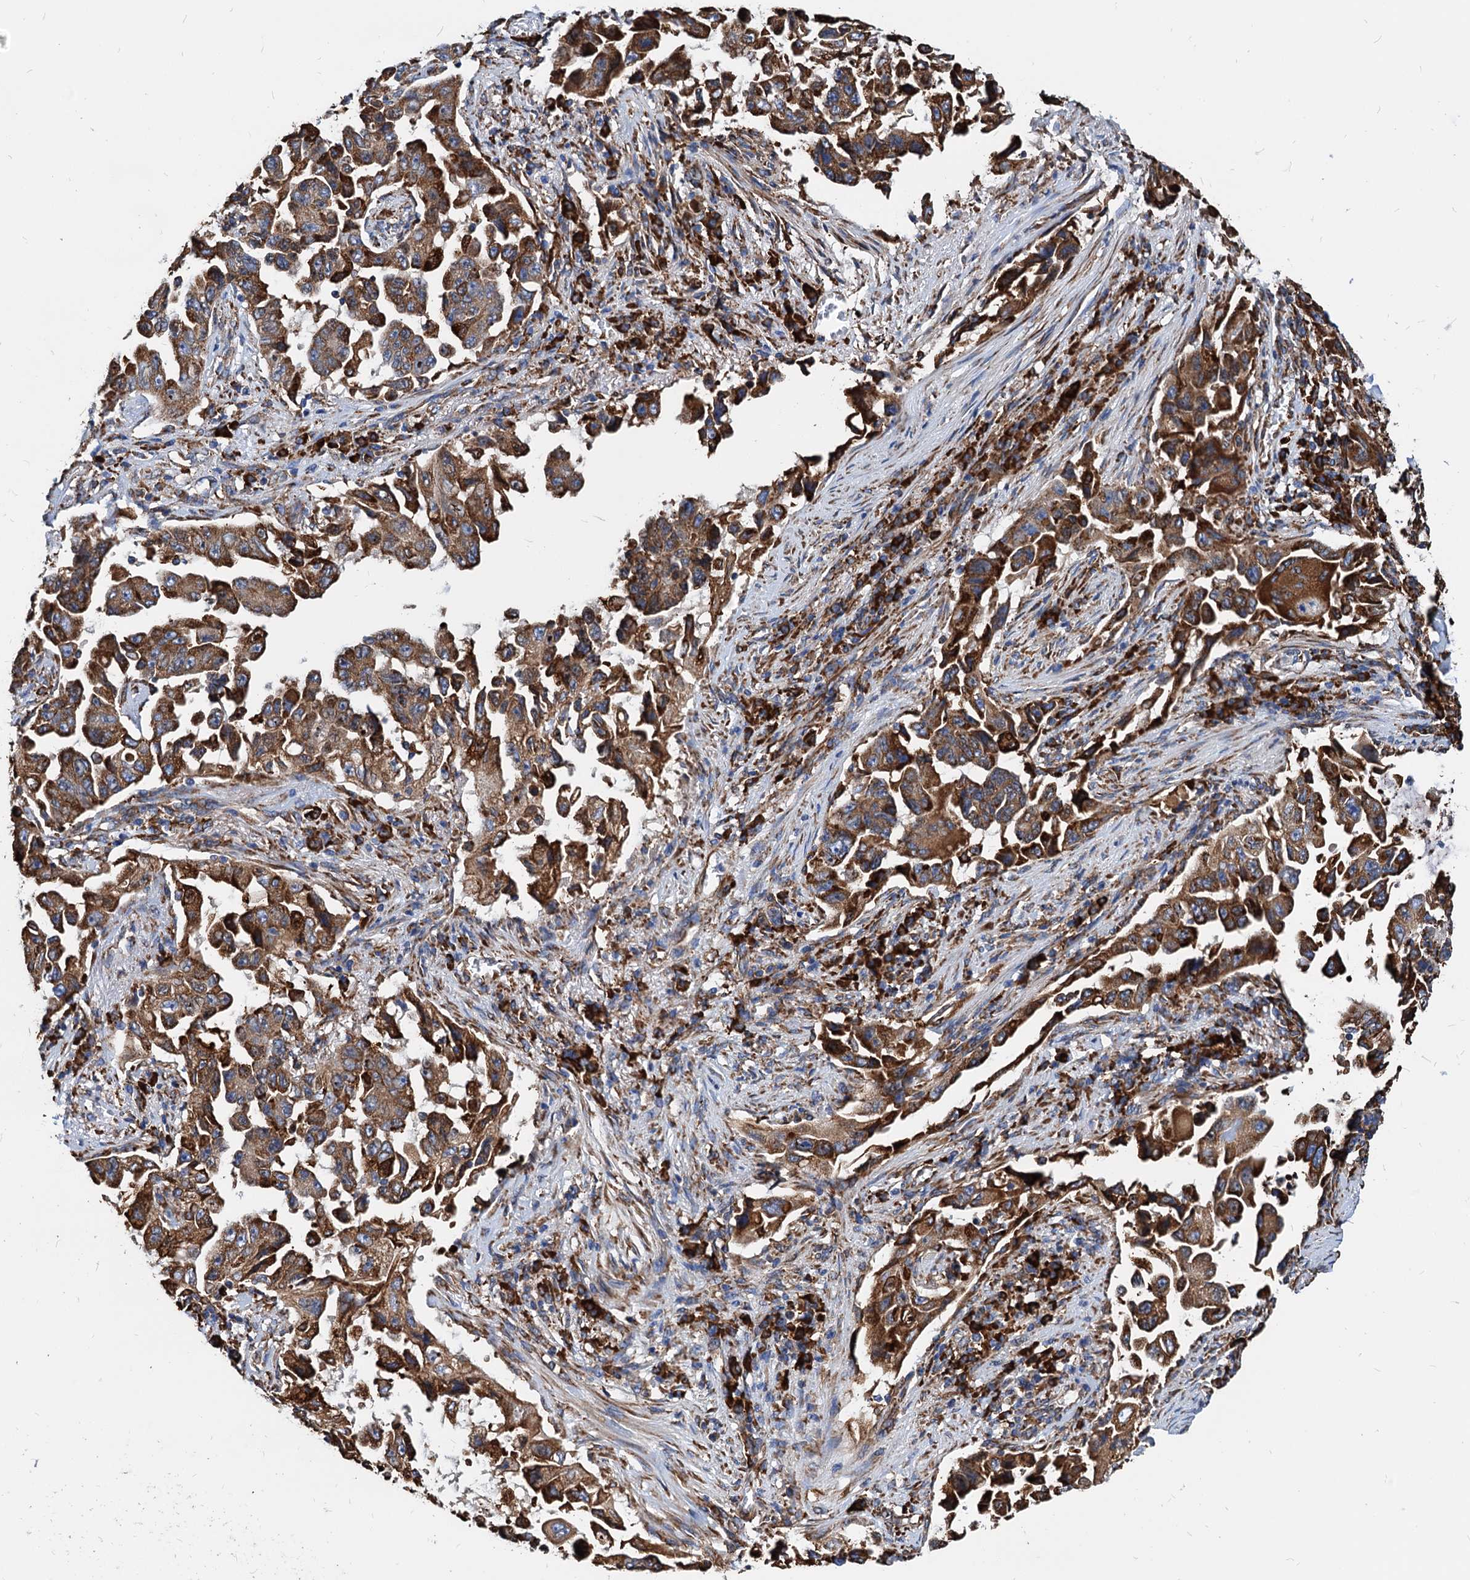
{"staining": {"intensity": "strong", "quantity": ">75%", "location": "cytoplasmic/membranous"}, "tissue": "lung cancer", "cell_type": "Tumor cells", "image_type": "cancer", "snomed": [{"axis": "morphology", "description": "Adenocarcinoma, NOS"}, {"axis": "topography", "description": "Lung"}], "caption": "About >75% of tumor cells in lung adenocarcinoma show strong cytoplasmic/membranous protein positivity as visualized by brown immunohistochemical staining.", "gene": "HSPA5", "patient": {"sex": "female", "age": 51}}